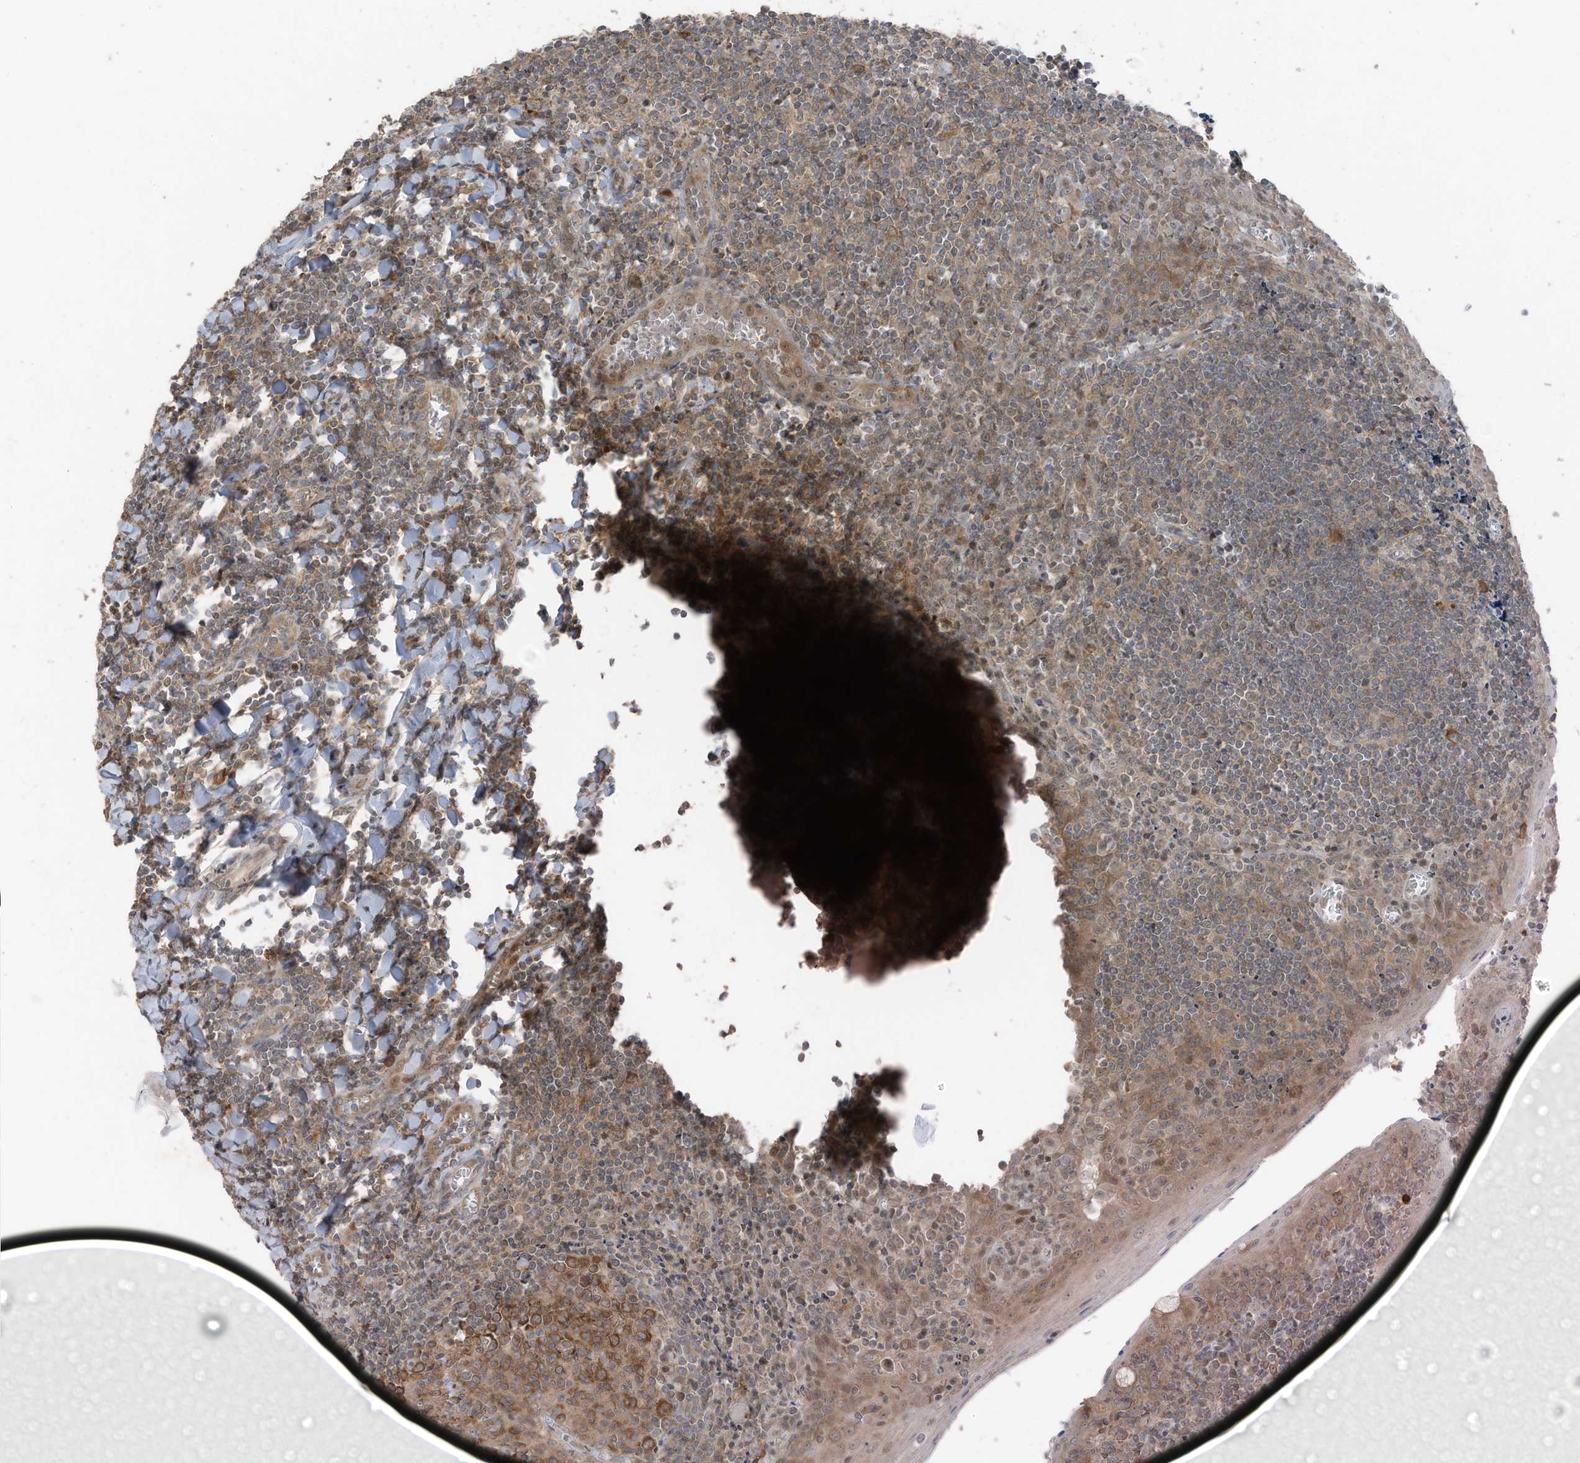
{"staining": {"intensity": "moderate", "quantity": ">75%", "location": "cytoplasmic/membranous"}, "tissue": "tonsil", "cell_type": "Germinal center cells", "image_type": "normal", "snomed": [{"axis": "morphology", "description": "Normal tissue, NOS"}, {"axis": "topography", "description": "Tonsil"}], "caption": "A medium amount of moderate cytoplasmic/membranous positivity is appreciated in about >75% of germinal center cells in unremarkable tonsil. The protein of interest is shown in brown color, while the nuclei are stained blue.", "gene": "TXNDC9", "patient": {"sex": "male", "age": 27}}